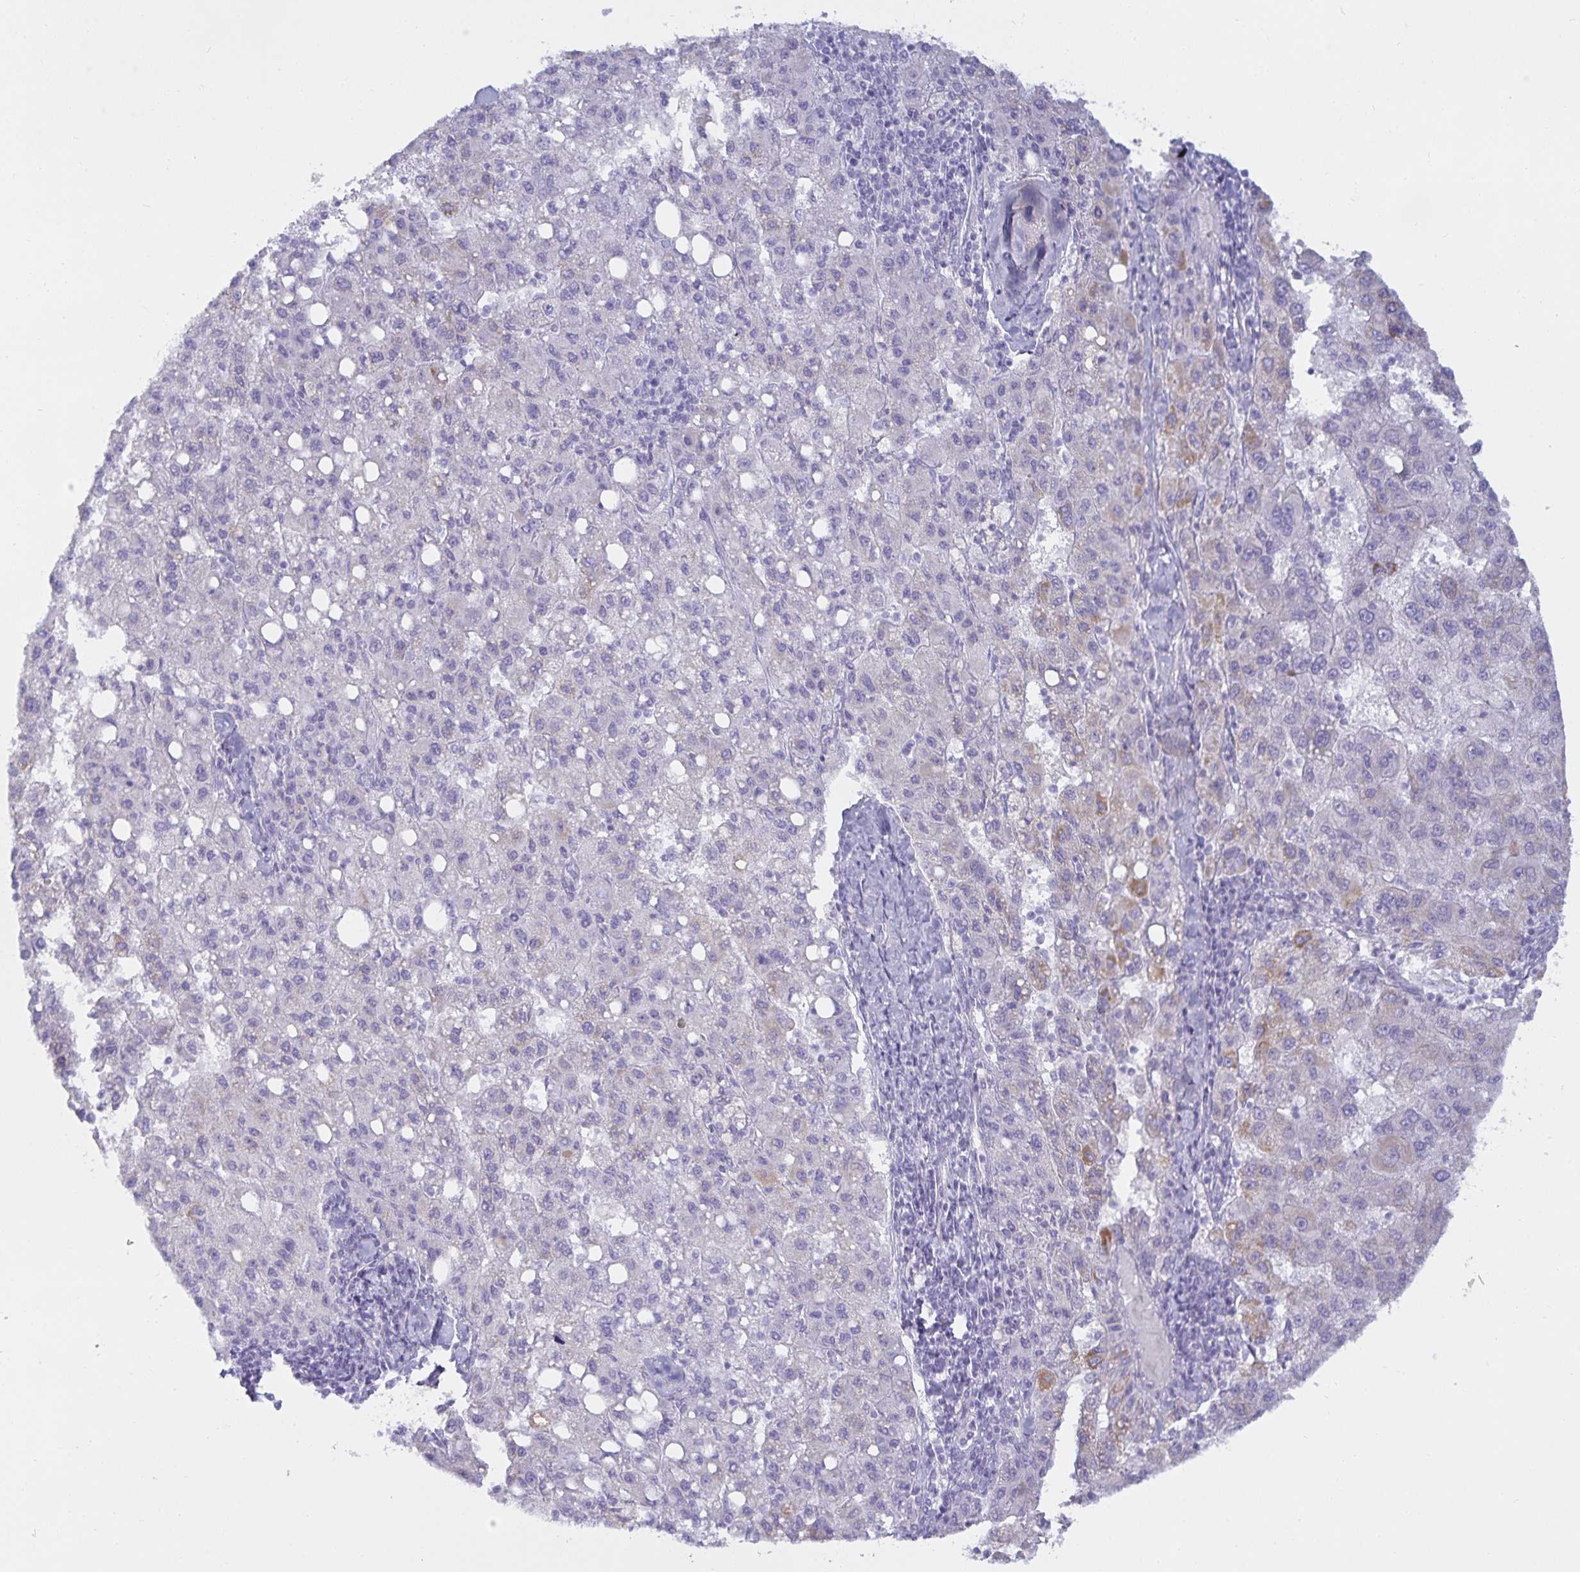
{"staining": {"intensity": "negative", "quantity": "none", "location": "none"}, "tissue": "liver cancer", "cell_type": "Tumor cells", "image_type": "cancer", "snomed": [{"axis": "morphology", "description": "Carcinoma, Hepatocellular, NOS"}, {"axis": "topography", "description": "Liver"}], "caption": "Immunohistochemistry (IHC) of human liver cancer (hepatocellular carcinoma) demonstrates no staining in tumor cells.", "gene": "MON2", "patient": {"sex": "female", "age": 82}}